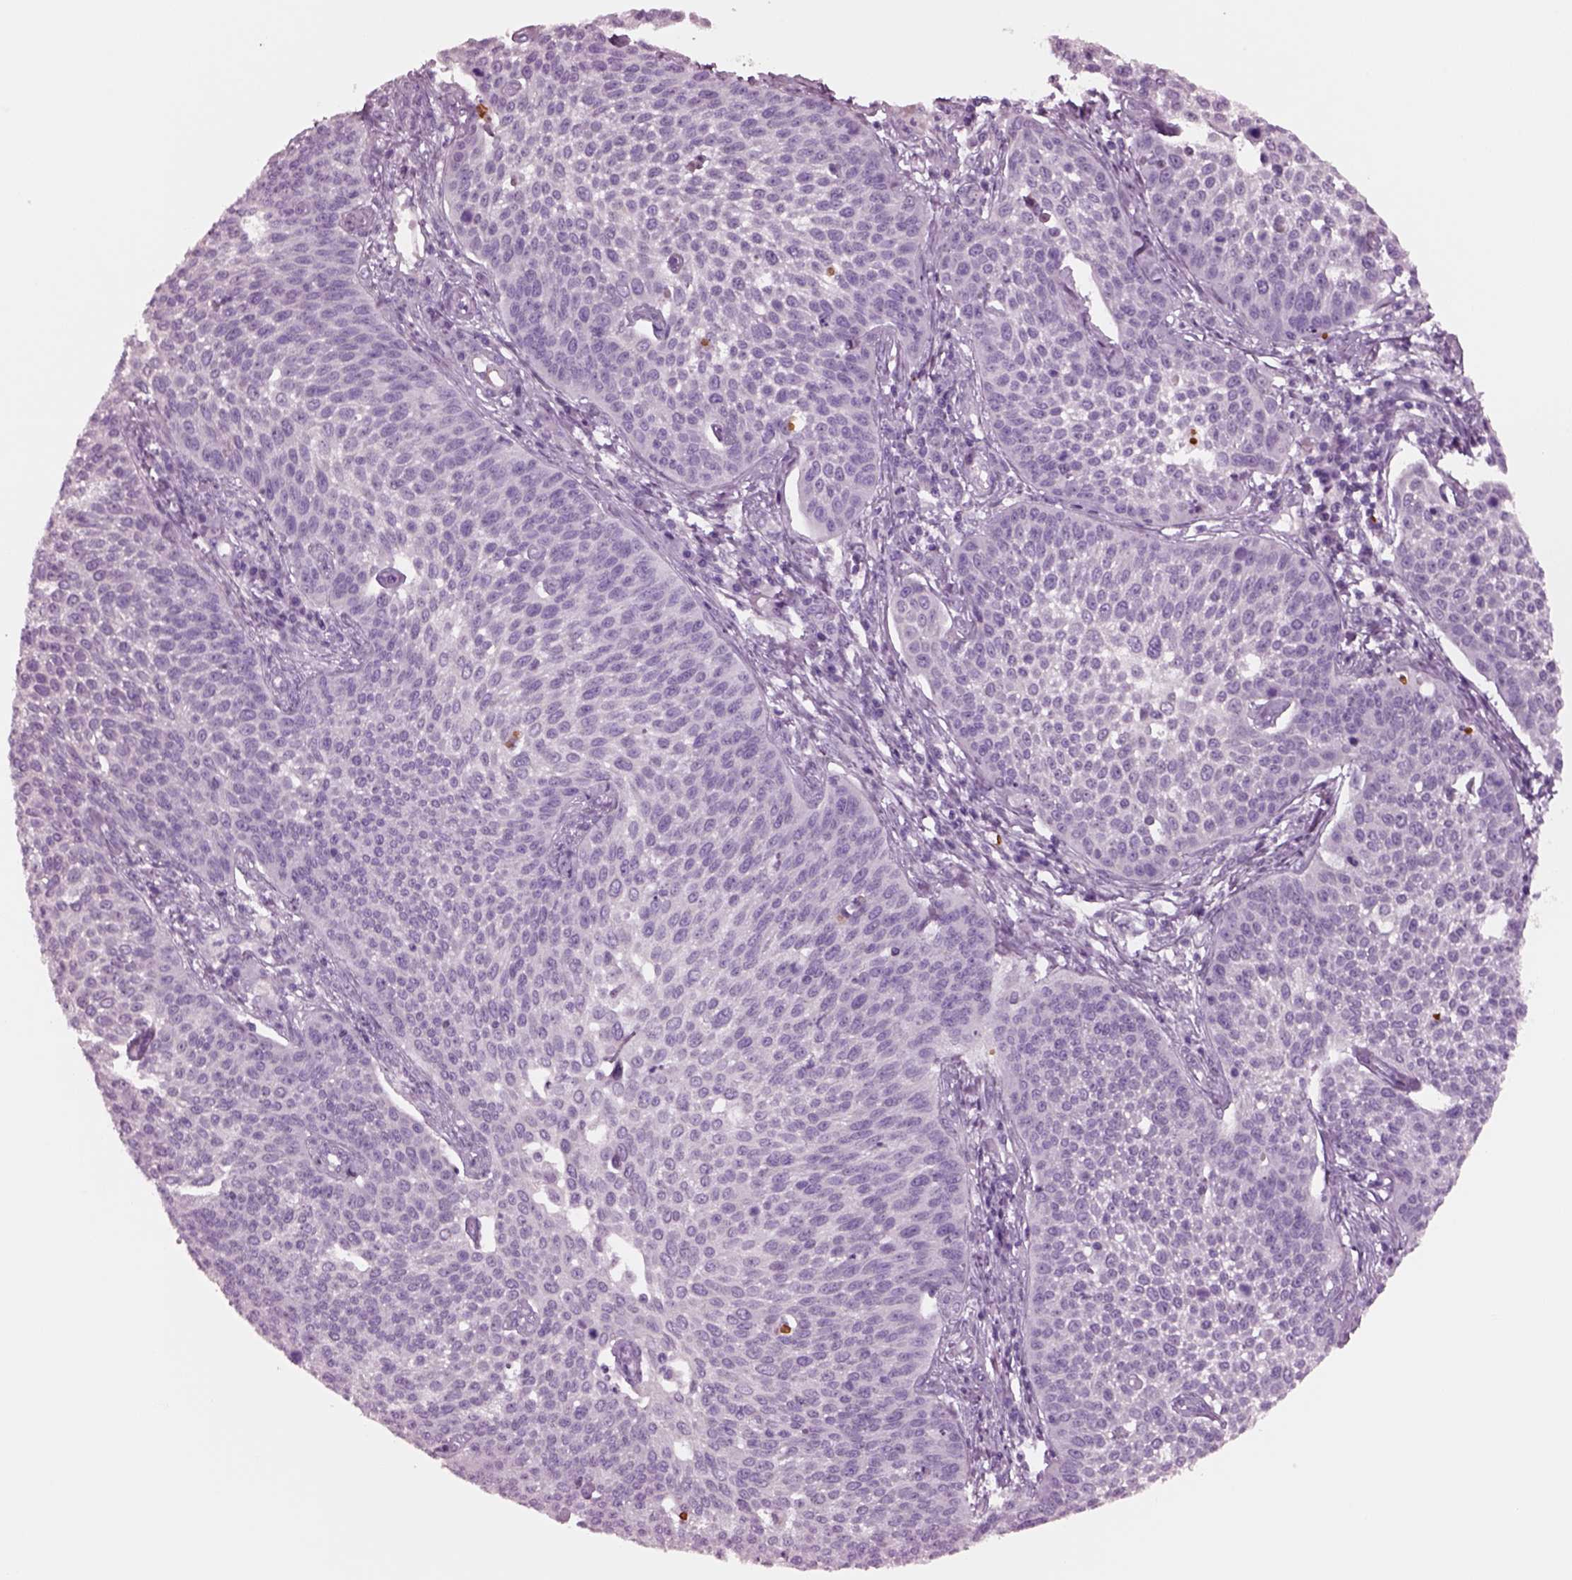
{"staining": {"intensity": "negative", "quantity": "none", "location": "none"}, "tissue": "cervical cancer", "cell_type": "Tumor cells", "image_type": "cancer", "snomed": [{"axis": "morphology", "description": "Squamous cell carcinoma, NOS"}, {"axis": "topography", "description": "Cervix"}], "caption": "Squamous cell carcinoma (cervical) was stained to show a protein in brown. There is no significant staining in tumor cells.", "gene": "NMRK2", "patient": {"sex": "female", "age": 34}}